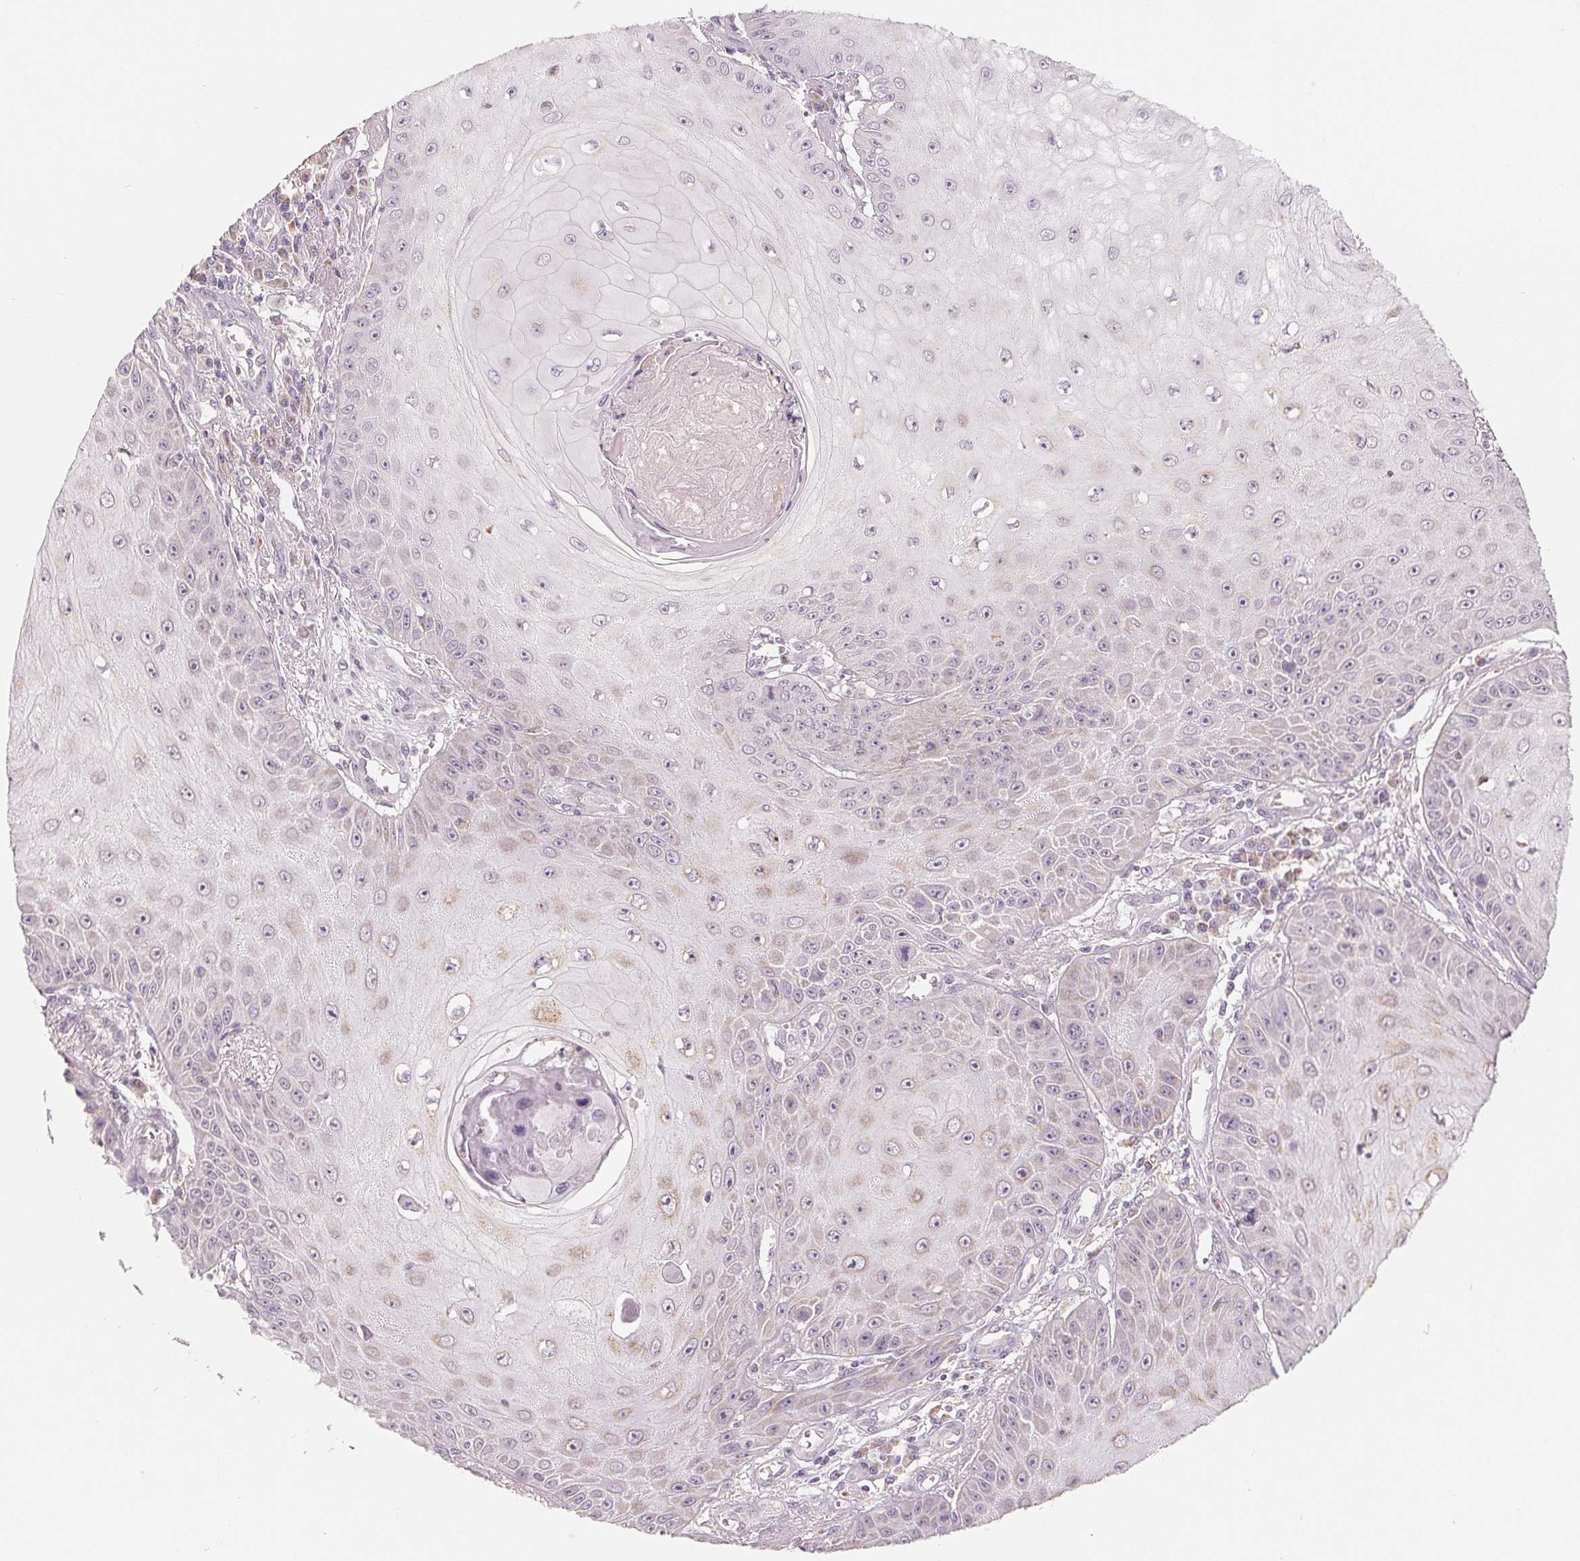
{"staining": {"intensity": "weak", "quantity": "<25%", "location": "cytoplasmic/membranous"}, "tissue": "skin cancer", "cell_type": "Tumor cells", "image_type": "cancer", "snomed": [{"axis": "morphology", "description": "Squamous cell carcinoma, NOS"}, {"axis": "topography", "description": "Skin"}], "caption": "Immunohistochemistry (IHC) histopathology image of skin cancer (squamous cell carcinoma) stained for a protein (brown), which displays no positivity in tumor cells.", "gene": "GHITM", "patient": {"sex": "male", "age": 70}}